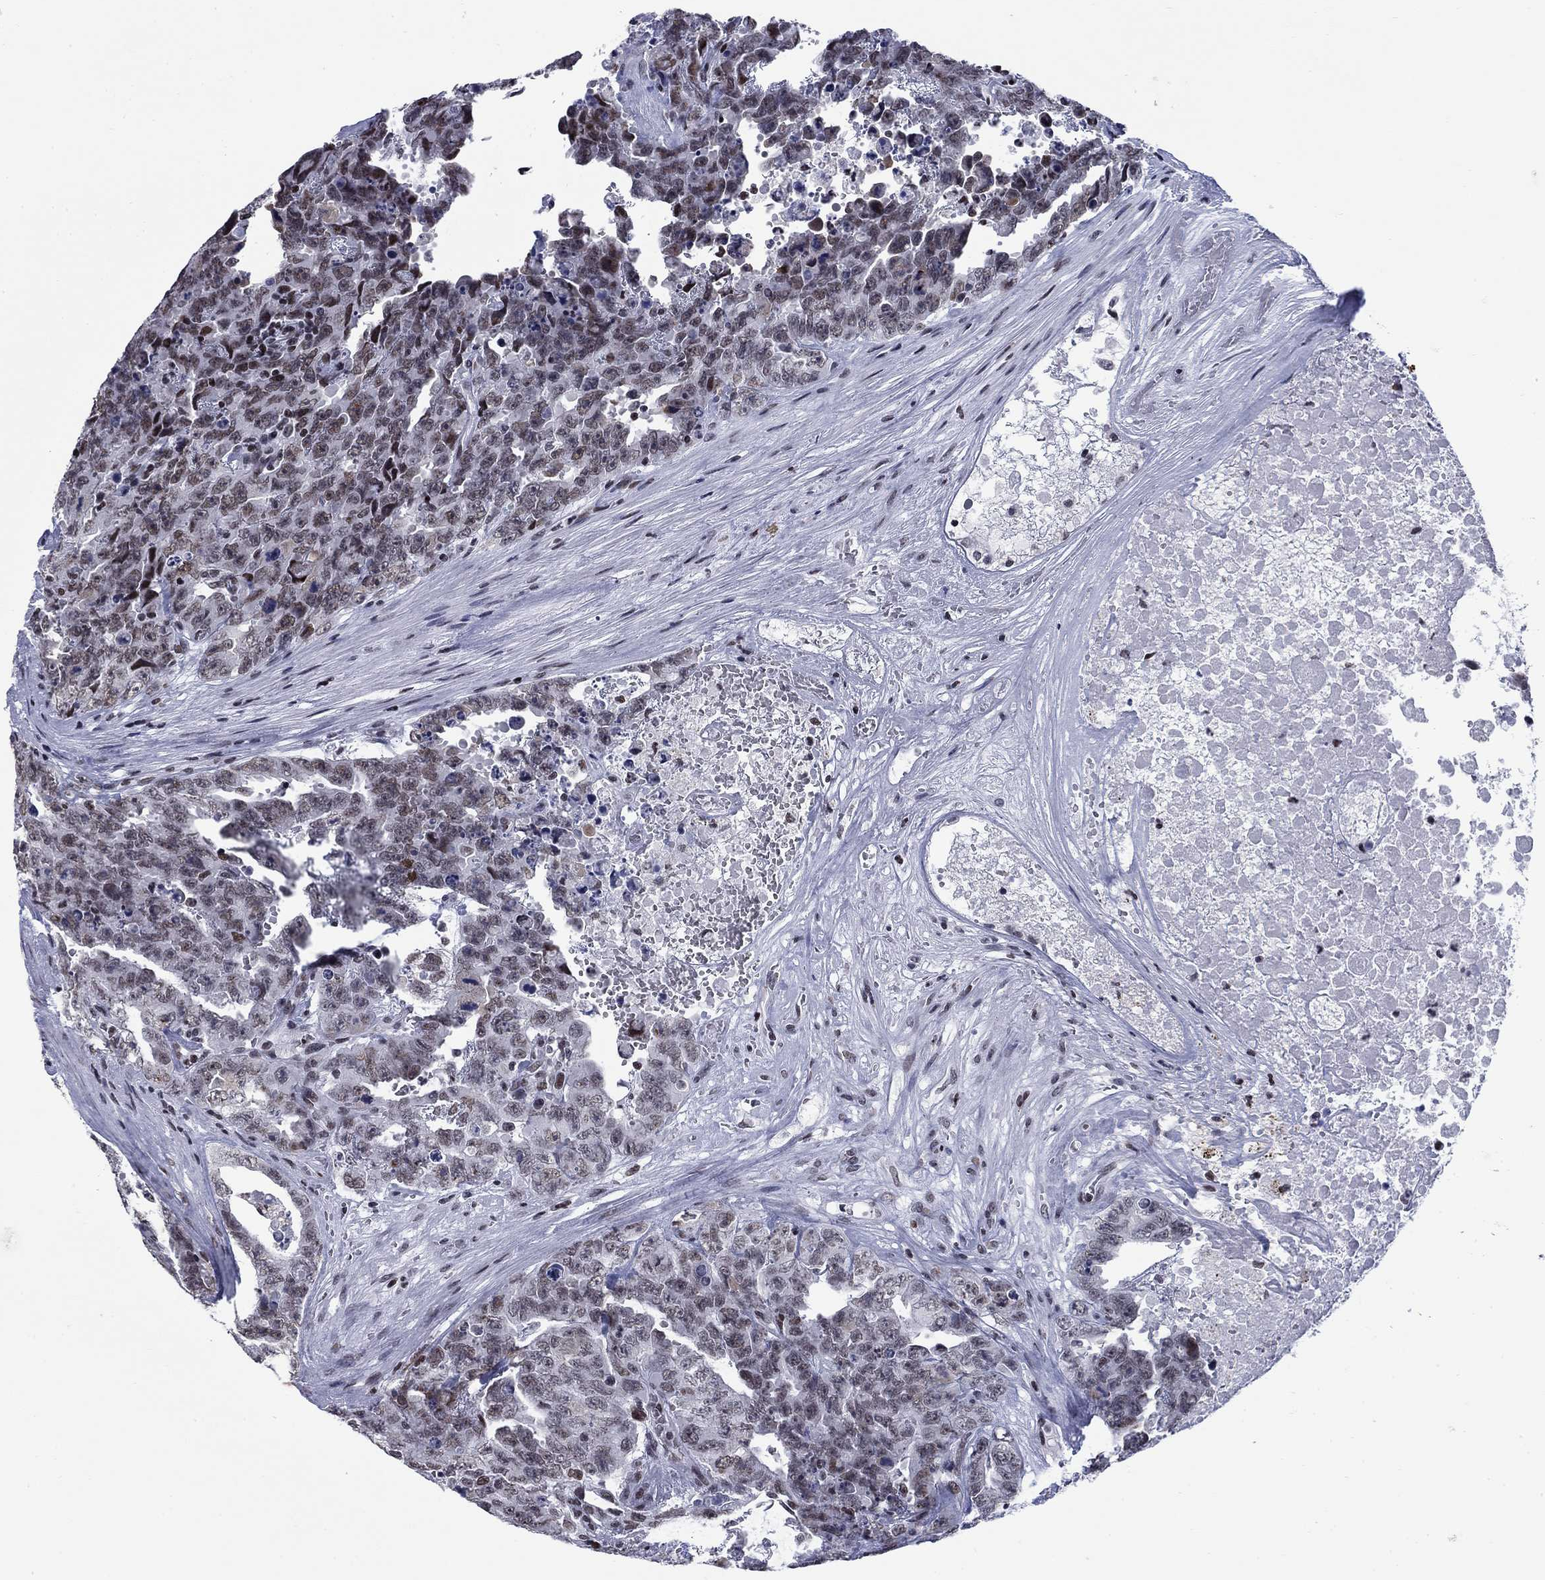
{"staining": {"intensity": "weak", "quantity": "25%-75%", "location": "nuclear"}, "tissue": "testis cancer", "cell_type": "Tumor cells", "image_type": "cancer", "snomed": [{"axis": "morphology", "description": "Carcinoma, Embryonal, NOS"}, {"axis": "topography", "description": "Testis"}], "caption": "Human testis cancer stained with a protein marker displays weak staining in tumor cells.", "gene": "NPAS3", "patient": {"sex": "male", "age": 24}}